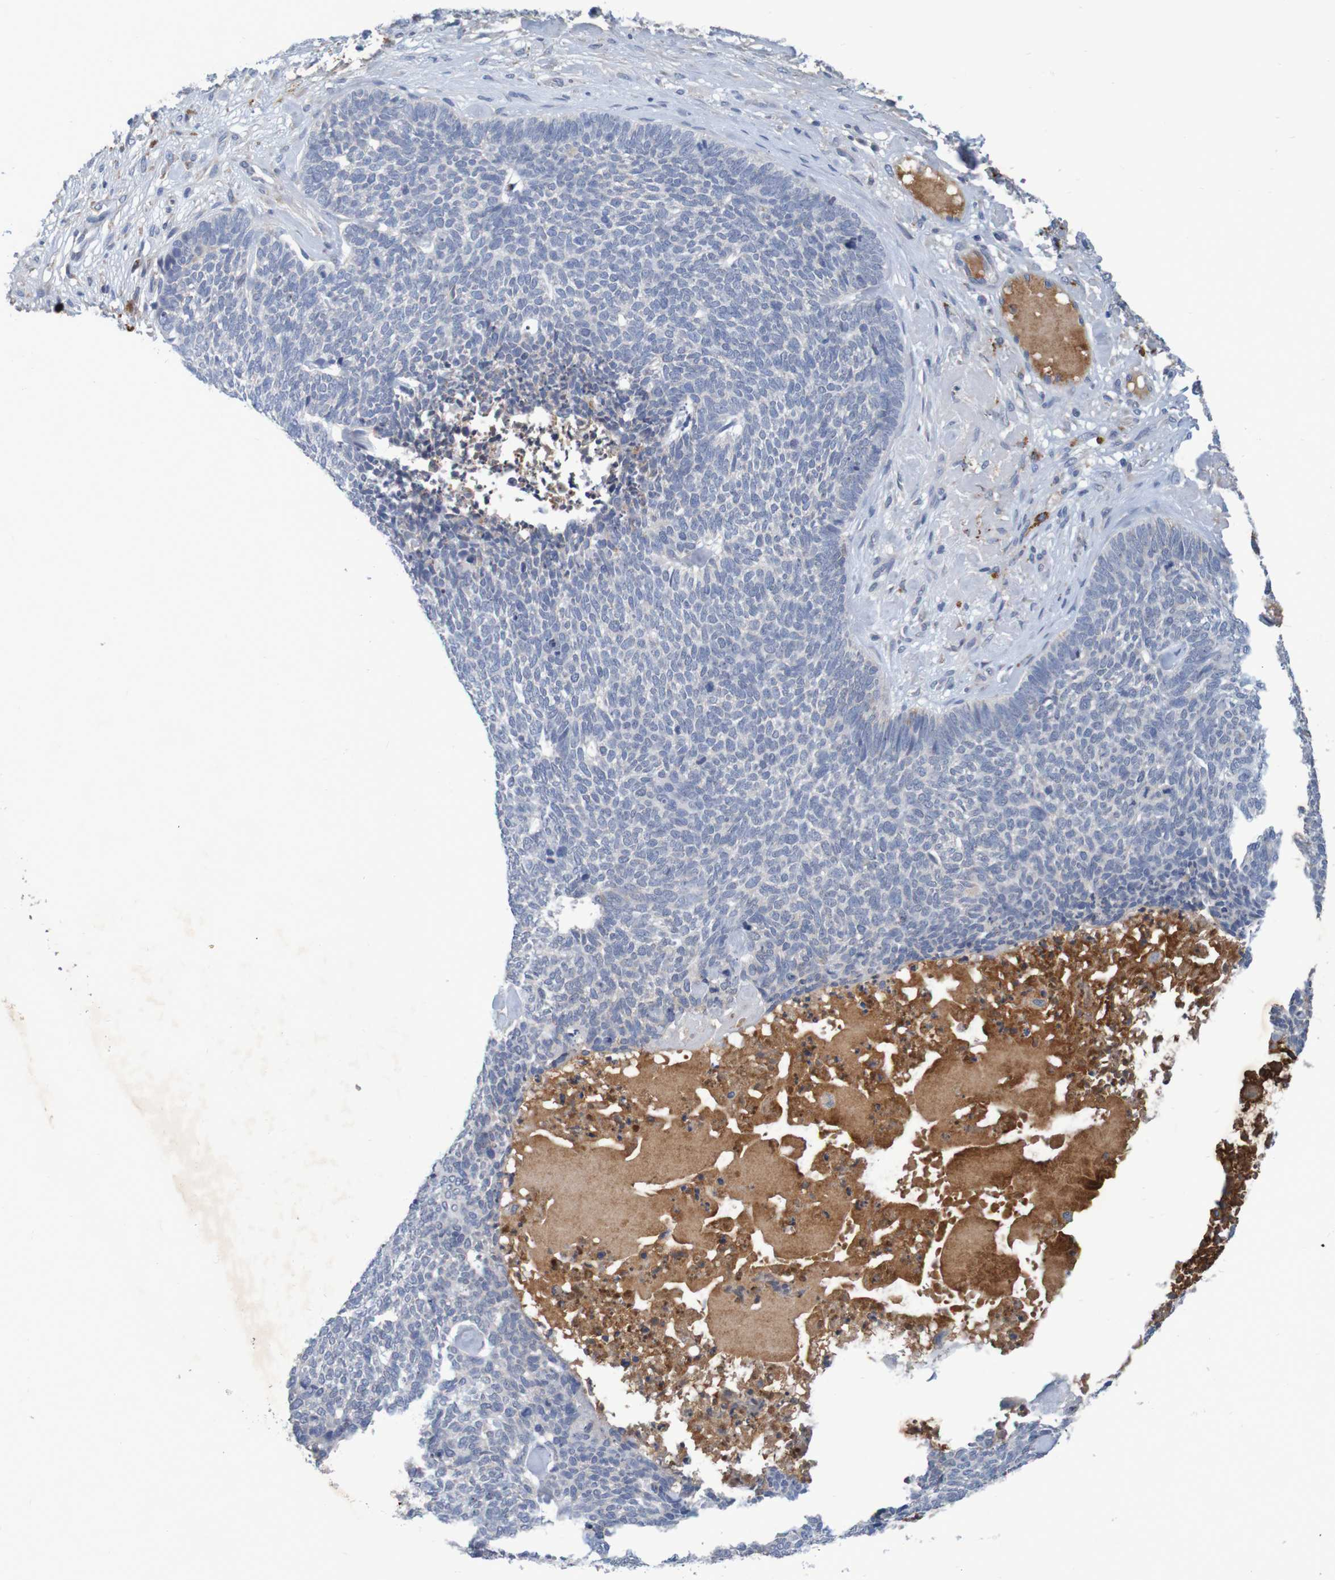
{"staining": {"intensity": "negative", "quantity": "none", "location": "none"}, "tissue": "skin cancer", "cell_type": "Tumor cells", "image_type": "cancer", "snomed": [{"axis": "morphology", "description": "Basal cell carcinoma"}, {"axis": "topography", "description": "Skin"}], "caption": "Tumor cells are negative for brown protein staining in skin cancer (basal cell carcinoma).", "gene": "LTA", "patient": {"sex": "female", "age": 84}}